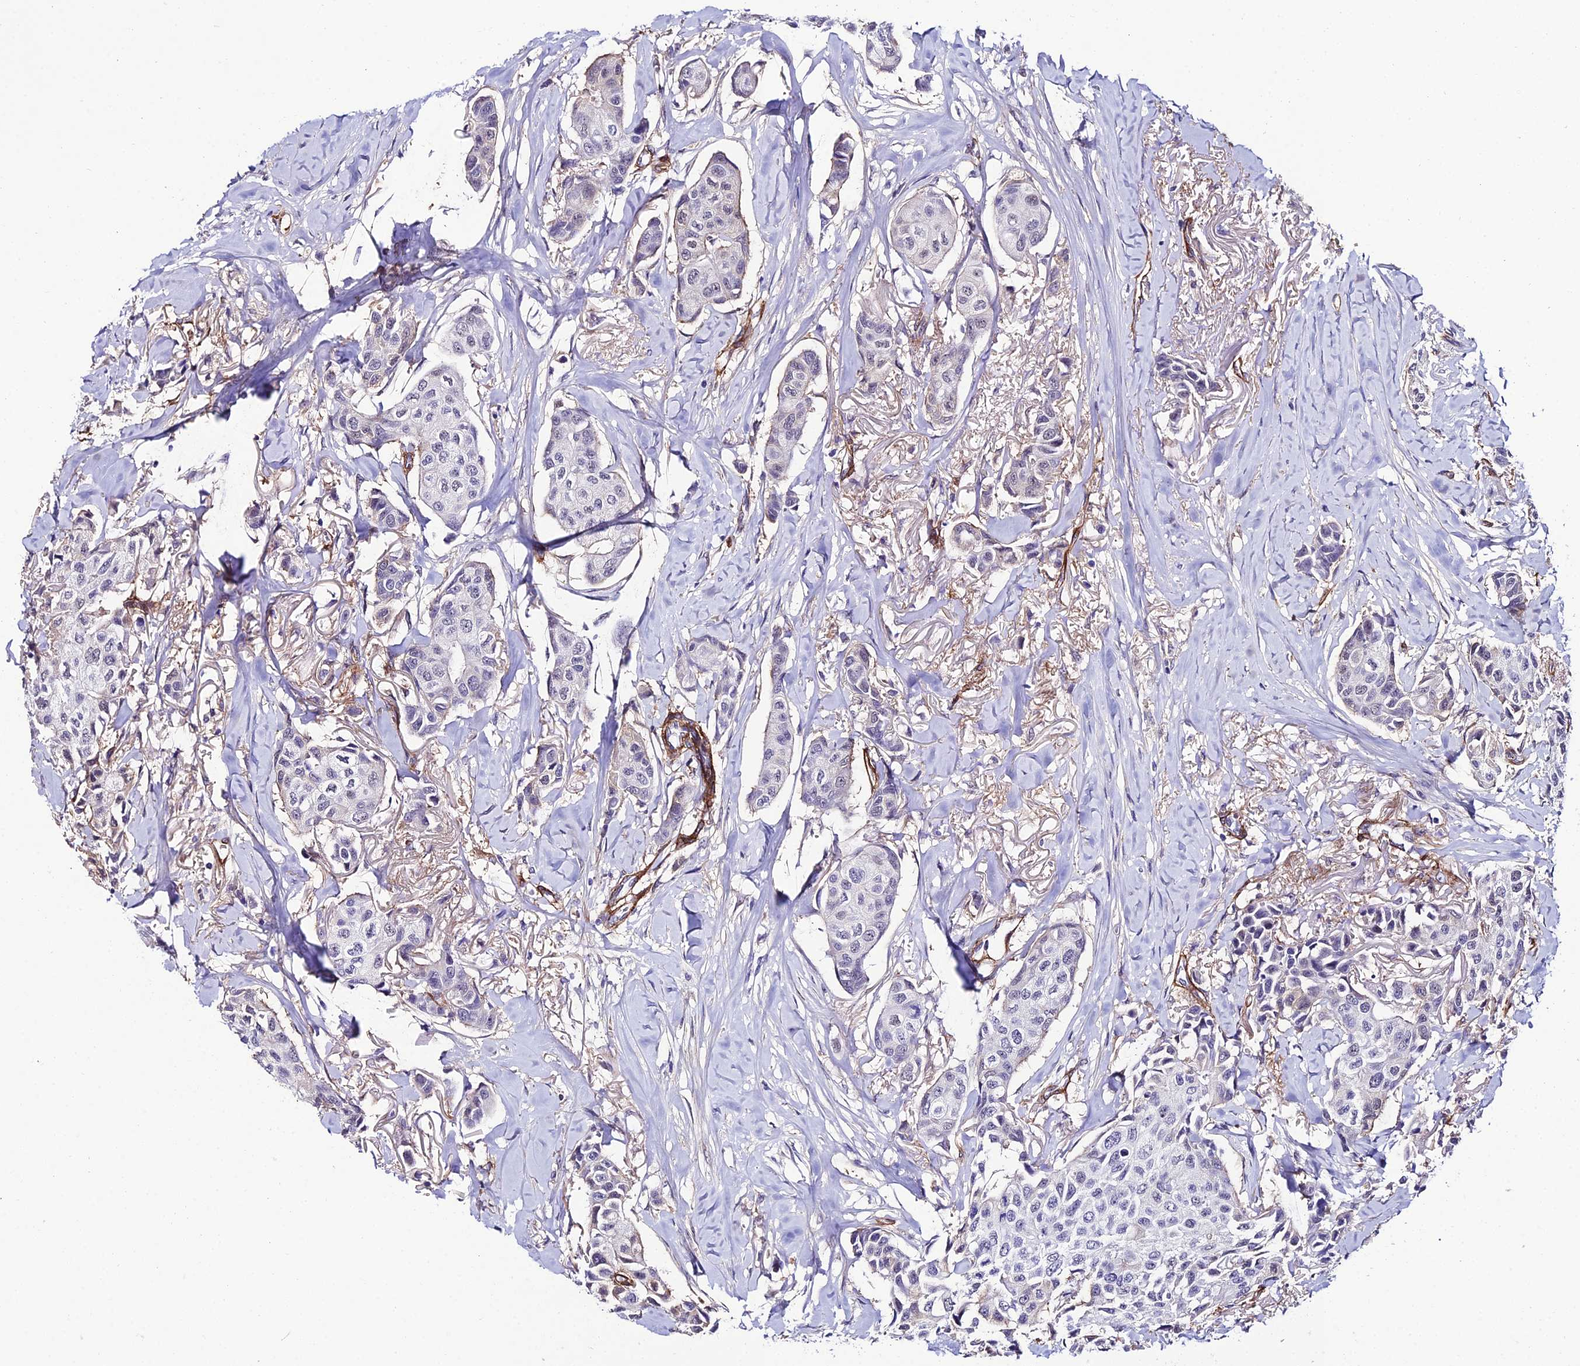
{"staining": {"intensity": "negative", "quantity": "none", "location": "none"}, "tissue": "breast cancer", "cell_type": "Tumor cells", "image_type": "cancer", "snomed": [{"axis": "morphology", "description": "Duct carcinoma"}, {"axis": "topography", "description": "Breast"}], "caption": "Histopathology image shows no significant protein positivity in tumor cells of breast cancer.", "gene": "SYT15", "patient": {"sex": "female", "age": 80}}